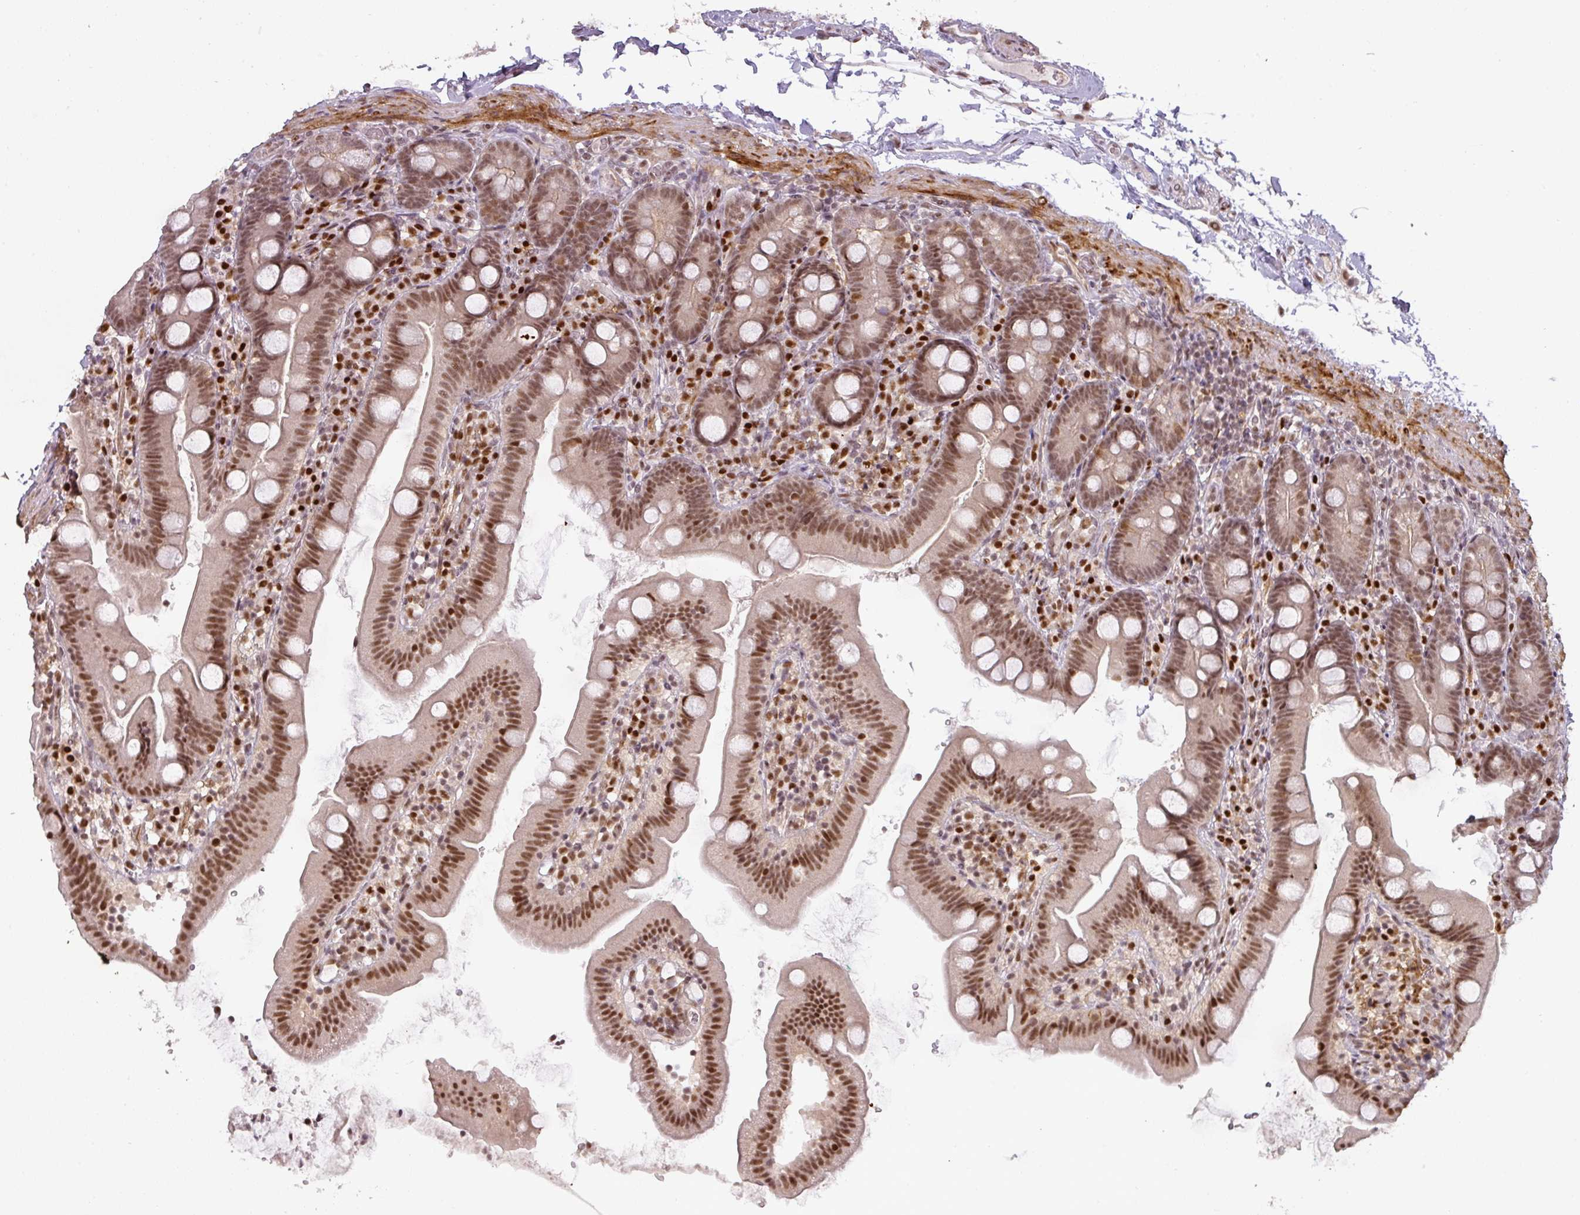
{"staining": {"intensity": "moderate", "quantity": ">75%", "location": "nuclear"}, "tissue": "duodenum", "cell_type": "Glandular cells", "image_type": "normal", "snomed": [{"axis": "morphology", "description": "Normal tissue, NOS"}, {"axis": "topography", "description": "Duodenum"}], "caption": "High-power microscopy captured an immunohistochemistry (IHC) micrograph of benign duodenum, revealing moderate nuclear expression in approximately >75% of glandular cells. (Stains: DAB (3,3'-diaminobenzidine) in brown, nuclei in blue, Microscopy: brightfield microscopy at high magnification).", "gene": "GPRIN2", "patient": {"sex": "female", "age": 67}}